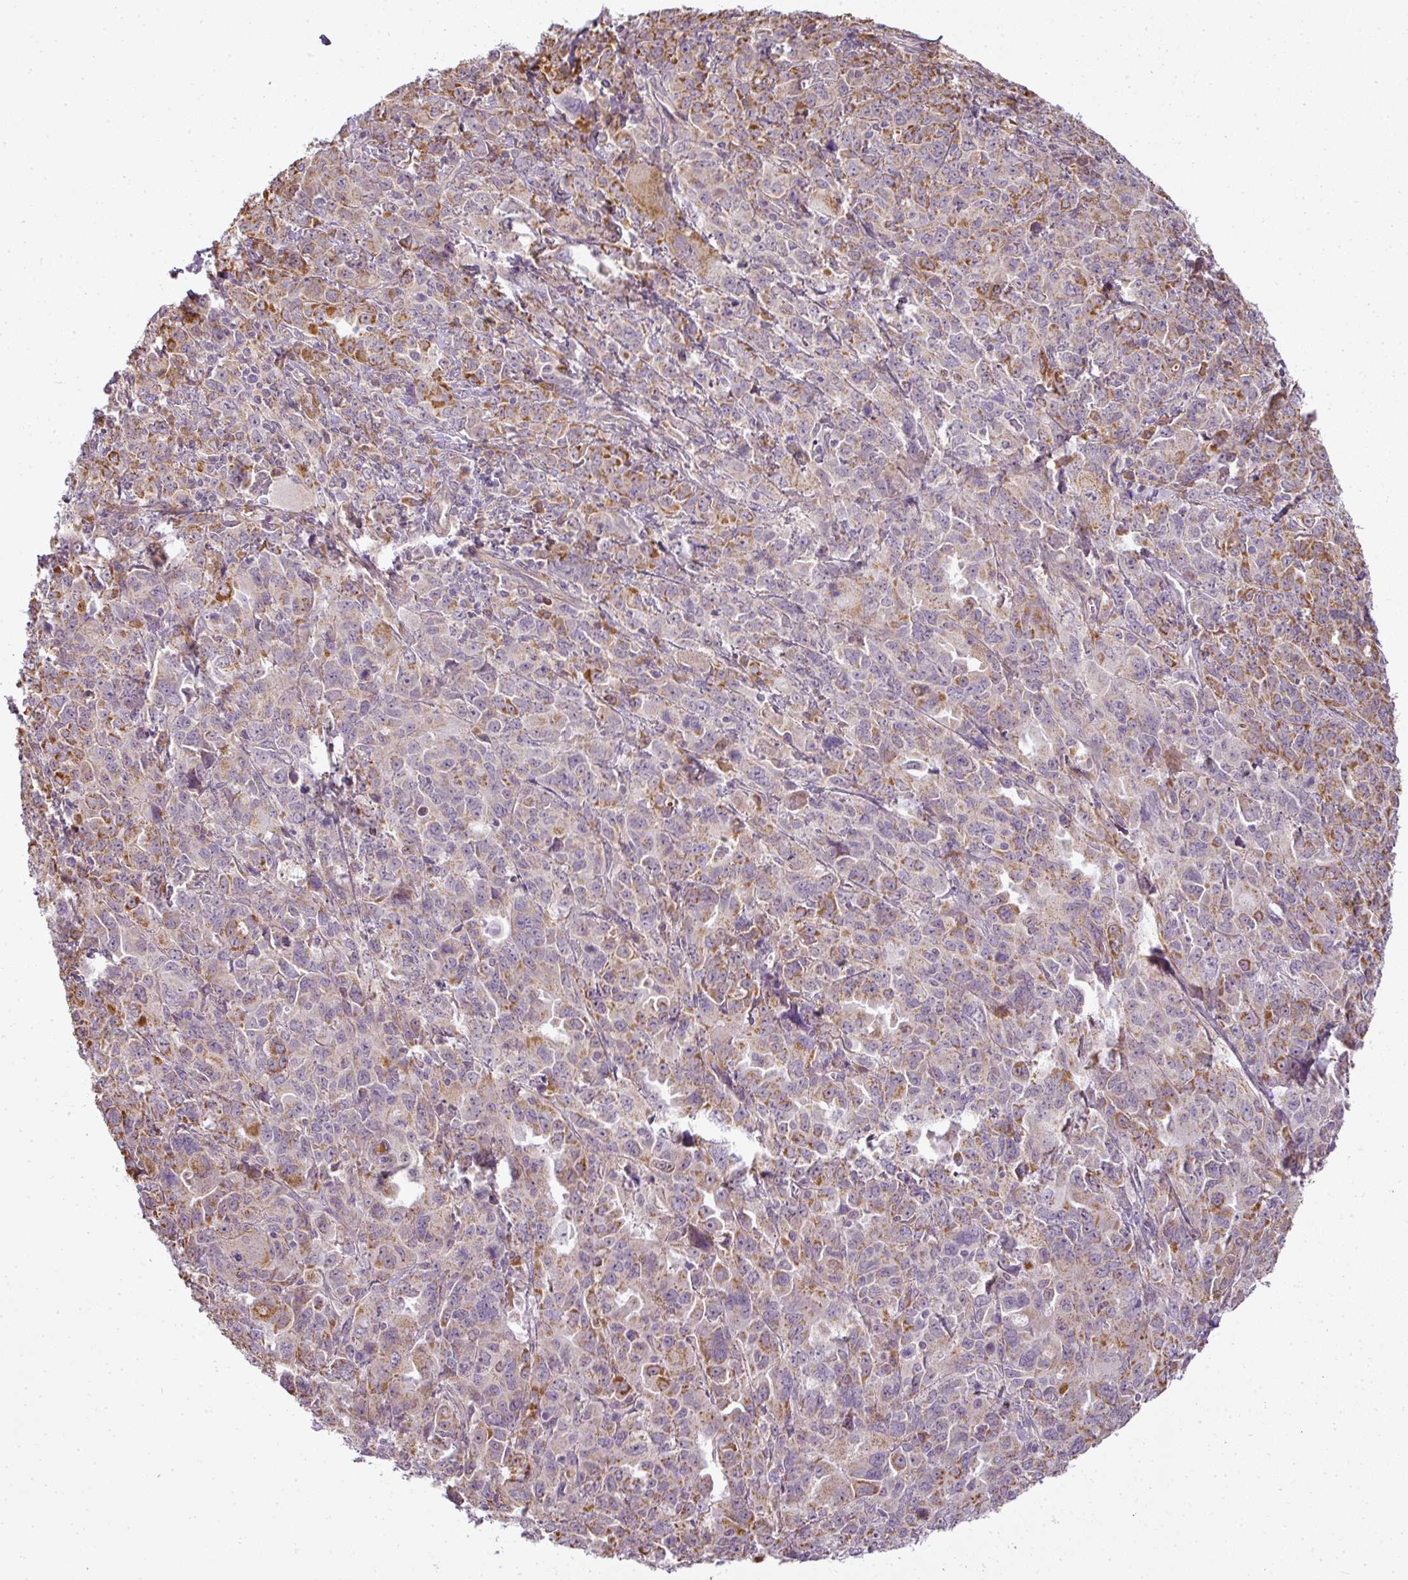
{"staining": {"intensity": "moderate", "quantity": "25%-75%", "location": "cytoplasmic/membranous"}, "tissue": "ovarian cancer", "cell_type": "Tumor cells", "image_type": "cancer", "snomed": [{"axis": "morphology", "description": "Adenocarcinoma, NOS"}, {"axis": "morphology", "description": "Carcinoma, endometroid"}, {"axis": "topography", "description": "Ovary"}], "caption": "A brown stain shows moderate cytoplasmic/membranous positivity of a protein in endometroid carcinoma (ovarian) tumor cells.", "gene": "LY75", "patient": {"sex": "female", "age": 72}}